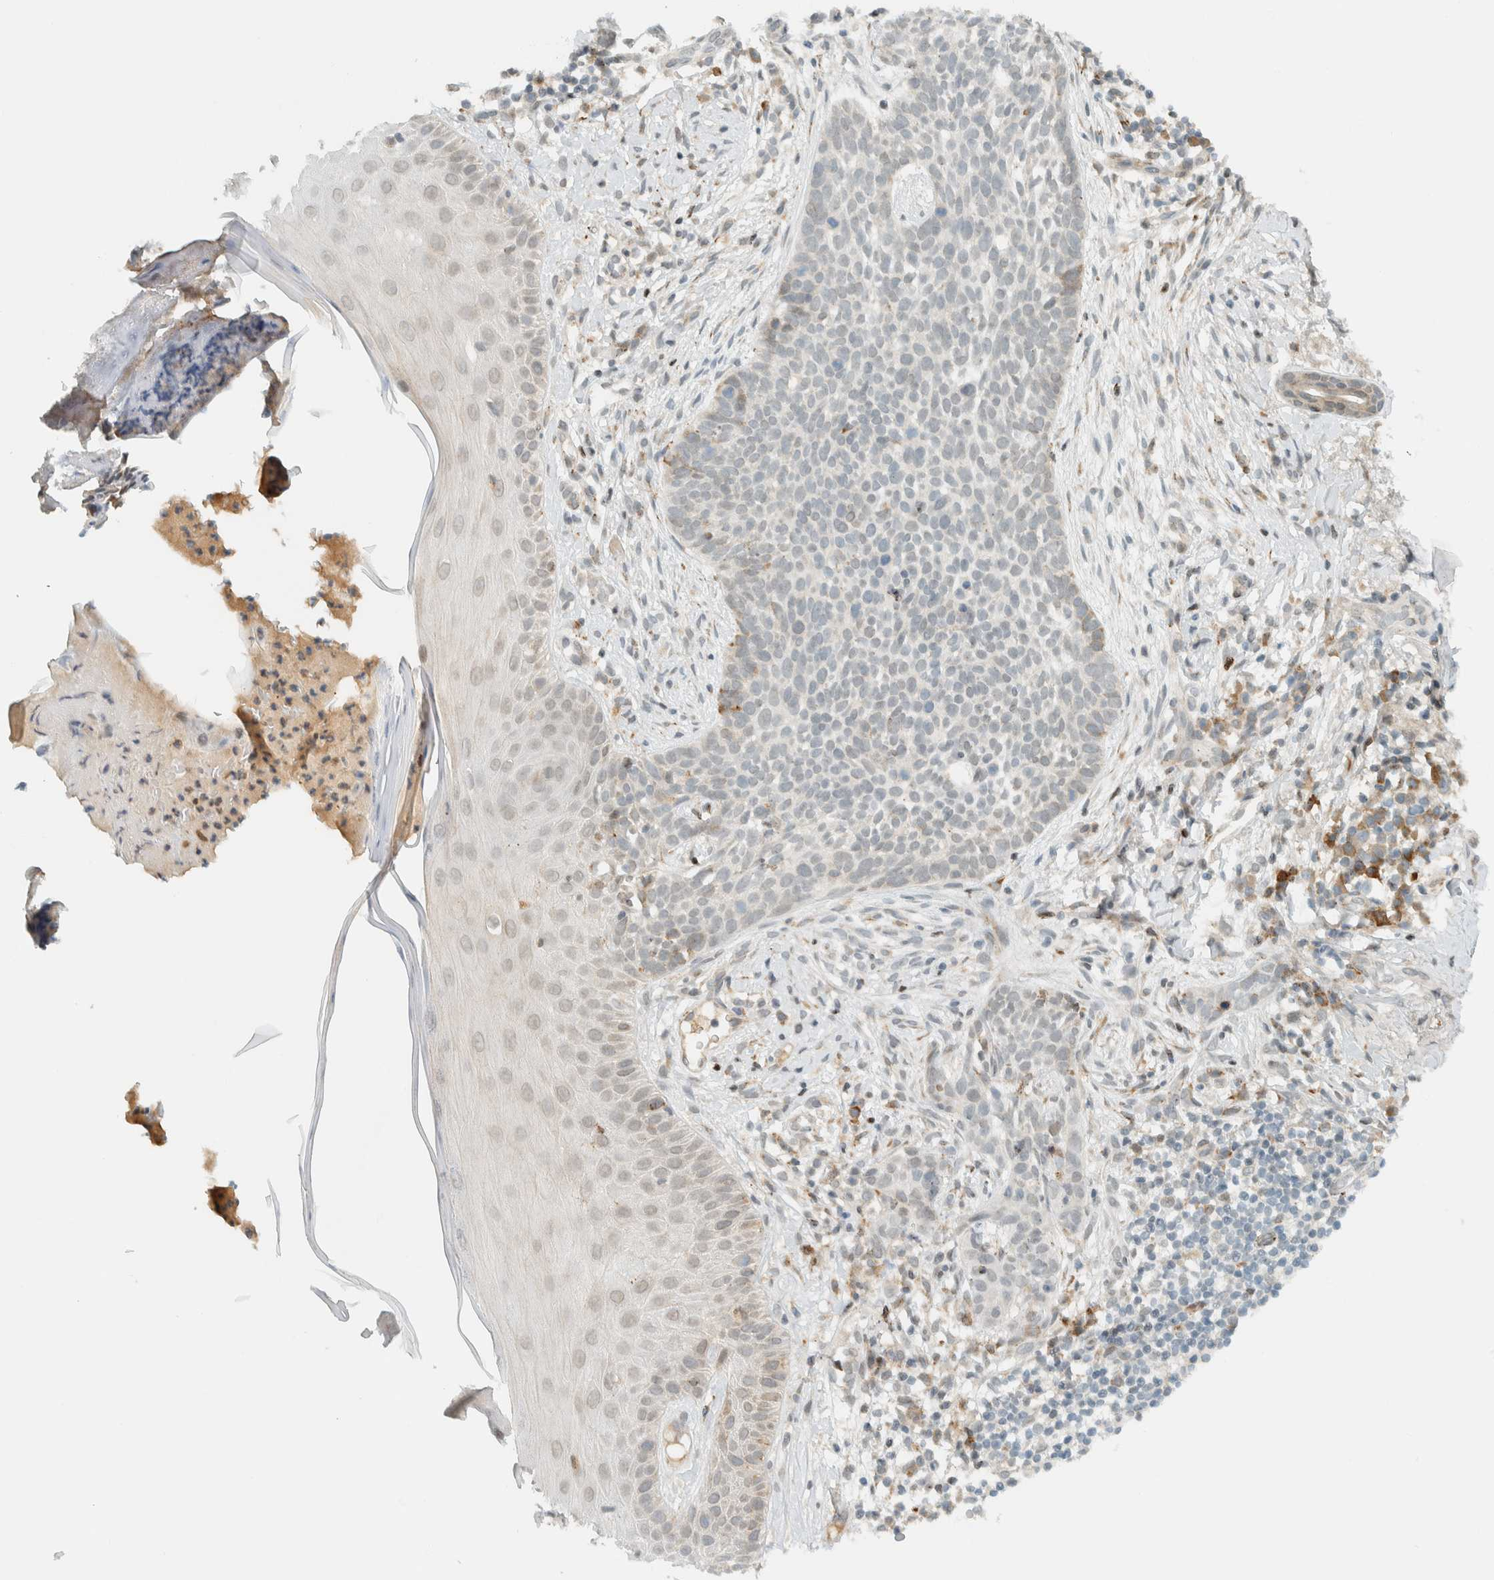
{"staining": {"intensity": "weak", "quantity": "<25%", "location": "cytoplasmic/membranous"}, "tissue": "skin cancer", "cell_type": "Tumor cells", "image_type": "cancer", "snomed": [{"axis": "morphology", "description": "Normal tissue, NOS"}, {"axis": "morphology", "description": "Basal cell carcinoma"}, {"axis": "topography", "description": "Skin"}], "caption": "Immunohistochemistry (IHC) of skin cancer (basal cell carcinoma) displays no expression in tumor cells.", "gene": "ITPRID1", "patient": {"sex": "male", "age": 67}}